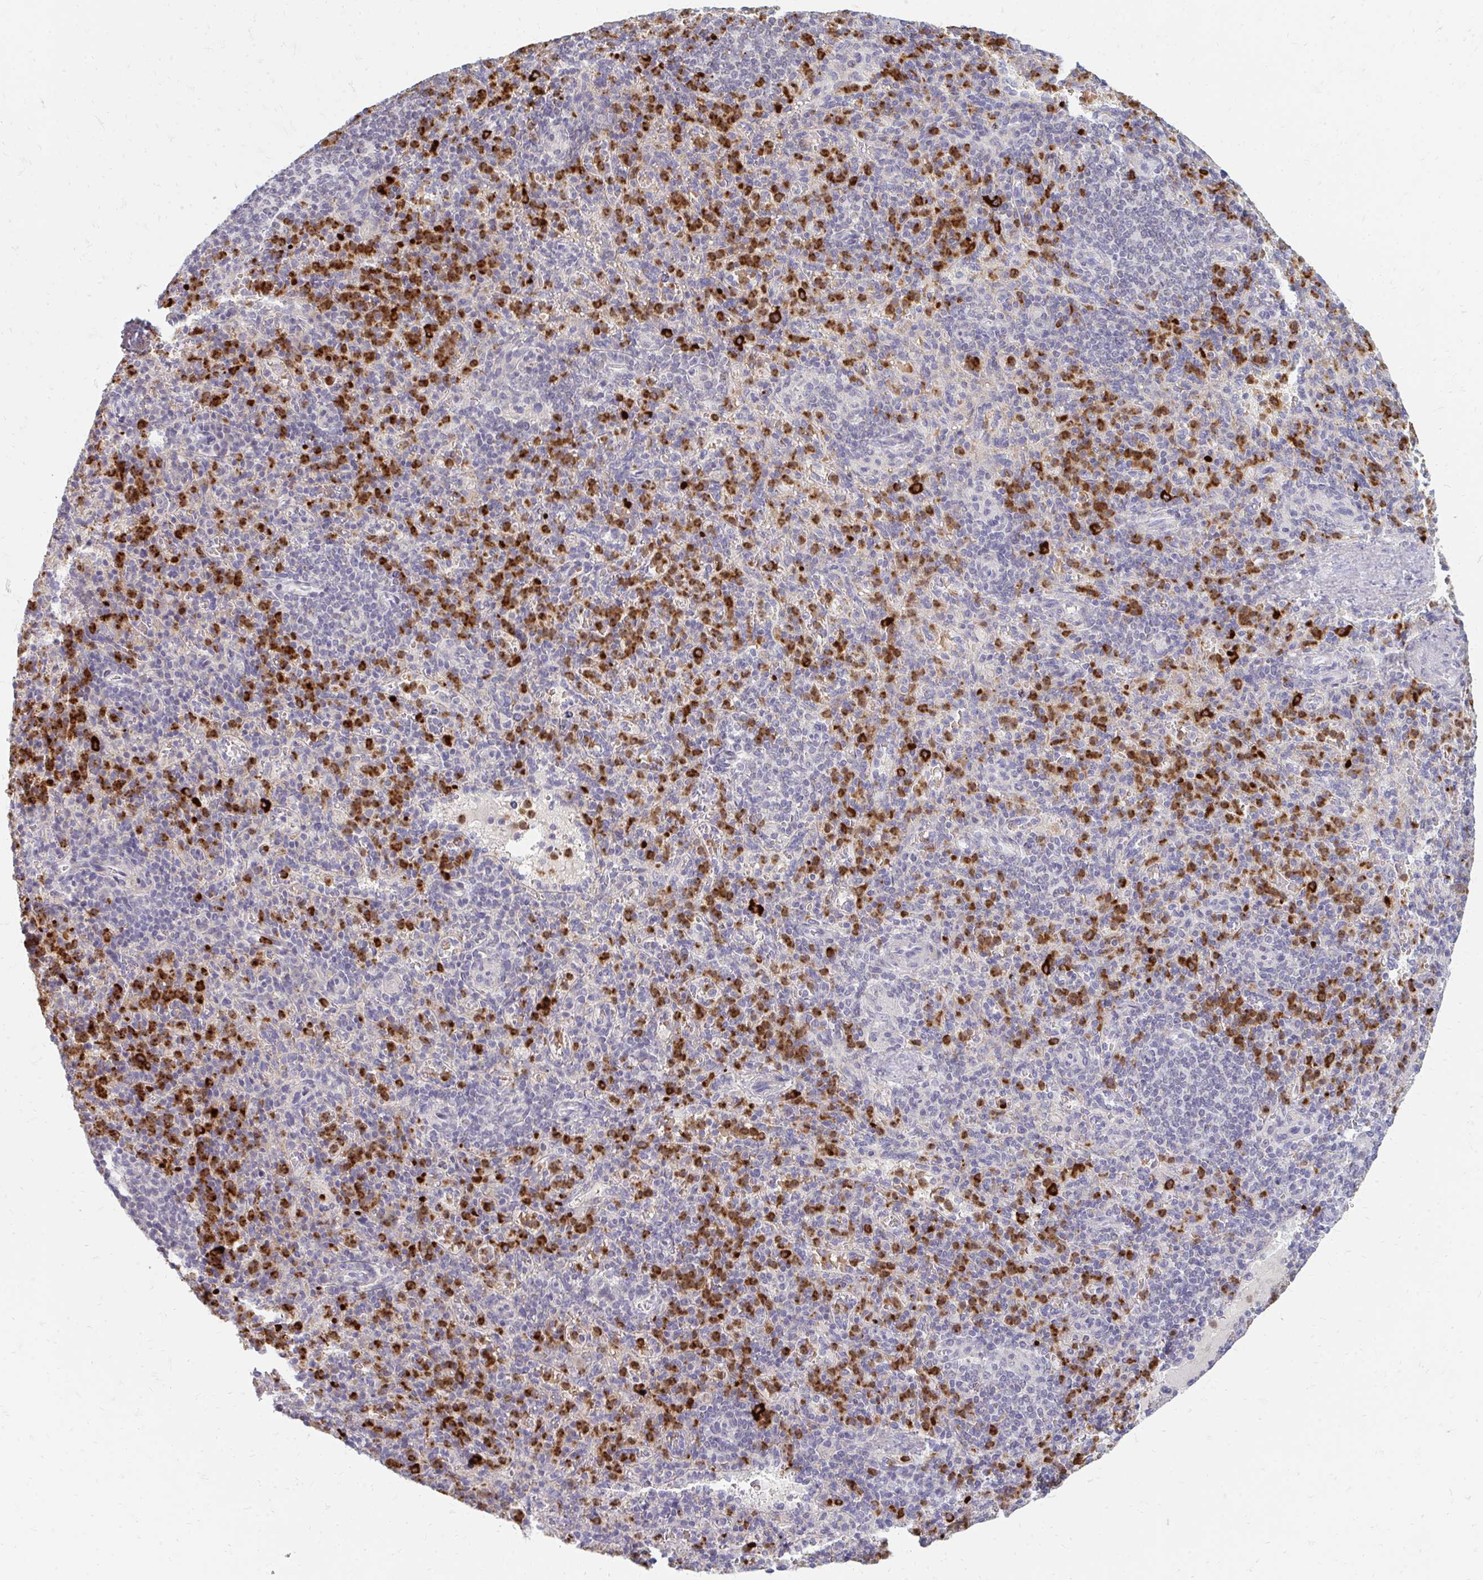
{"staining": {"intensity": "strong", "quantity": "25%-75%", "location": "cytoplasmic/membranous"}, "tissue": "spleen", "cell_type": "Cells in red pulp", "image_type": "normal", "snomed": [{"axis": "morphology", "description": "Normal tissue, NOS"}, {"axis": "topography", "description": "Spleen"}], "caption": "A brown stain highlights strong cytoplasmic/membranous staining of a protein in cells in red pulp of unremarkable human spleen. The staining was performed using DAB to visualize the protein expression in brown, while the nuclei were stained in blue with hematoxylin (Magnification: 20x).", "gene": "RAB33A", "patient": {"sex": "female", "age": 74}}